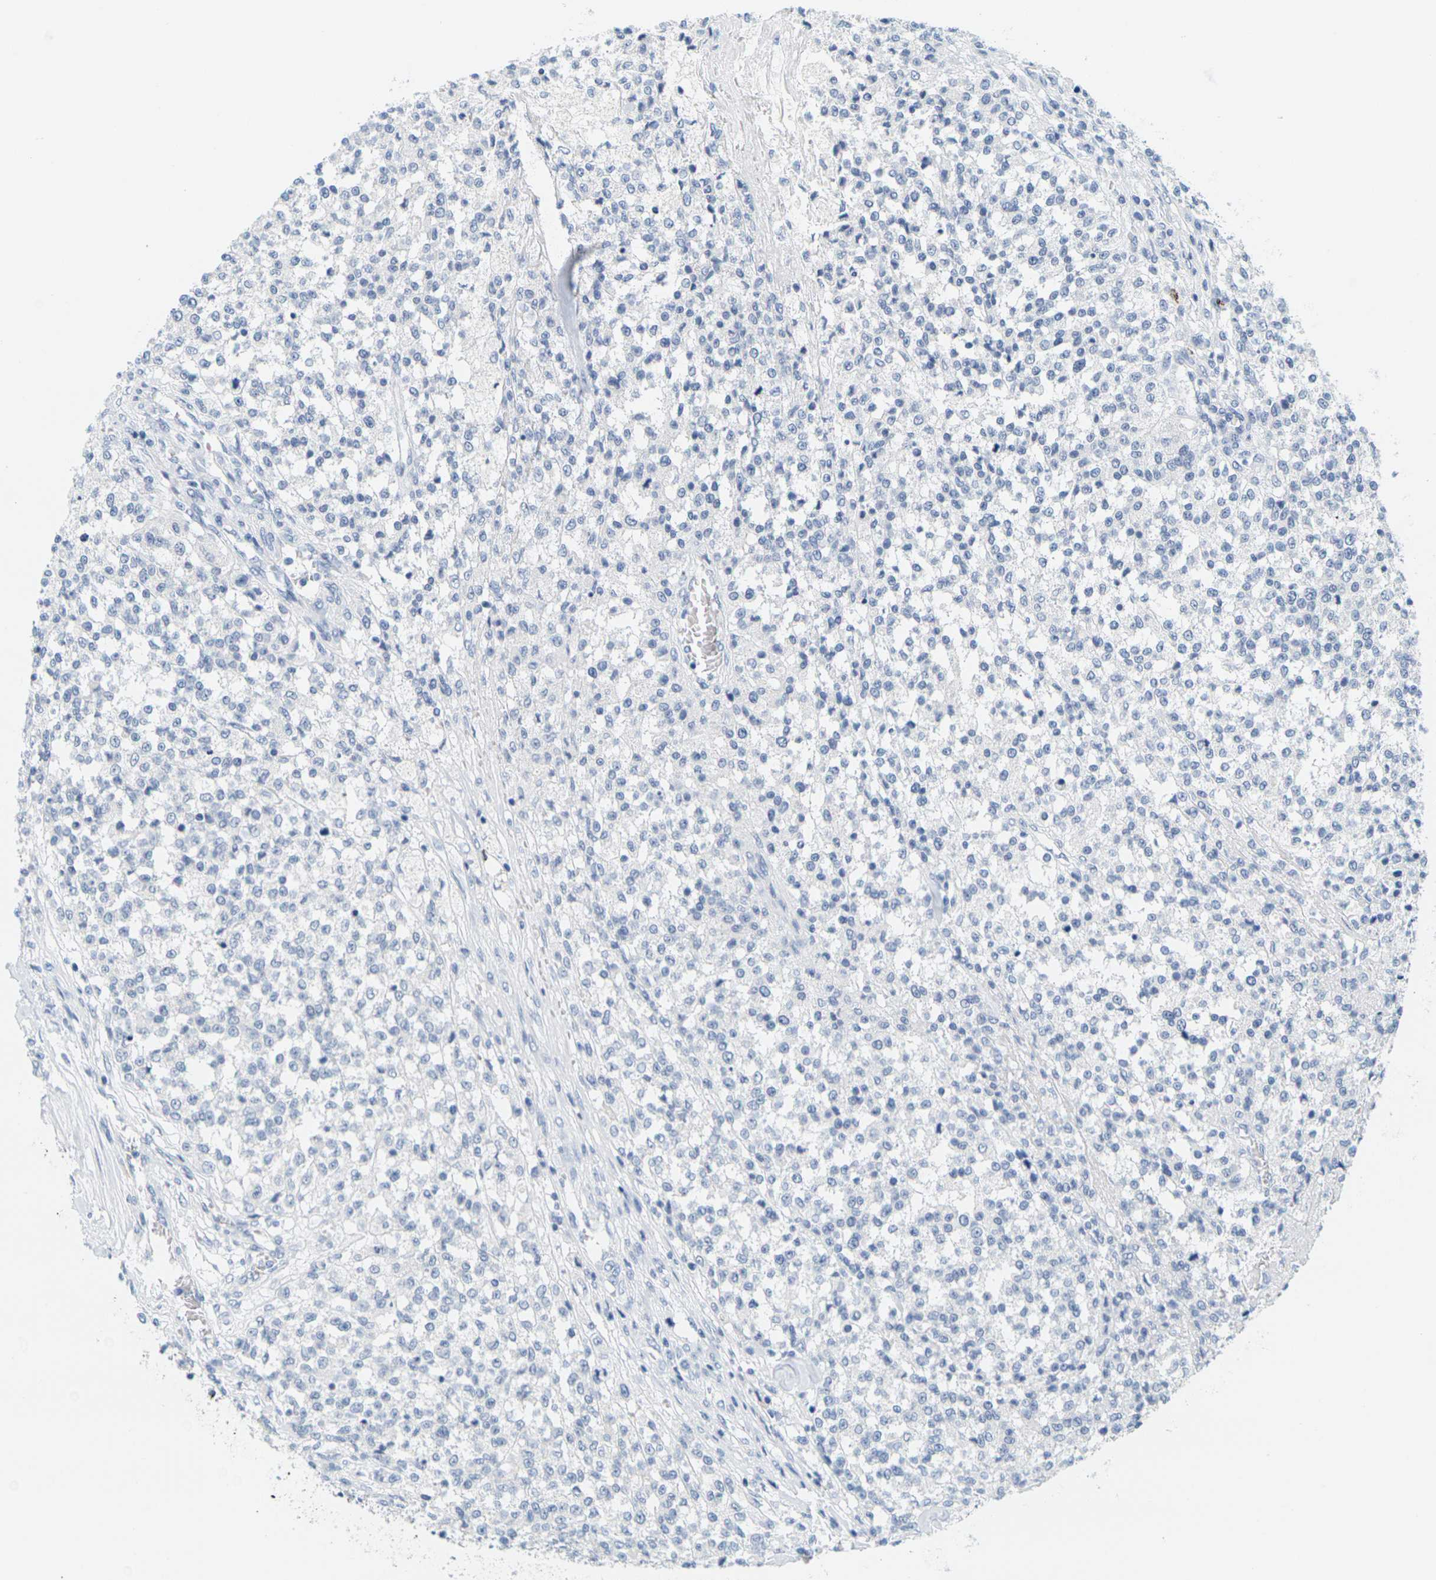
{"staining": {"intensity": "negative", "quantity": "none", "location": "none"}, "tissue": "testis cancer", "cell_type": "Tumor cells", "image_type": "cancer", "snomed": [{"axis": "morphology", "description": "Seminoma, NOS"}, {"axis": "topography", "description": "Testis"}], "caption": "Testis cancer was stained to show a protein in brown. There is no significant expression in tumor cells. (Immunohistochemistry, brightfield microscopy, high magnification).", "gene": "HLA-DOB", "patient": {"sex": "male", "age": 59}}